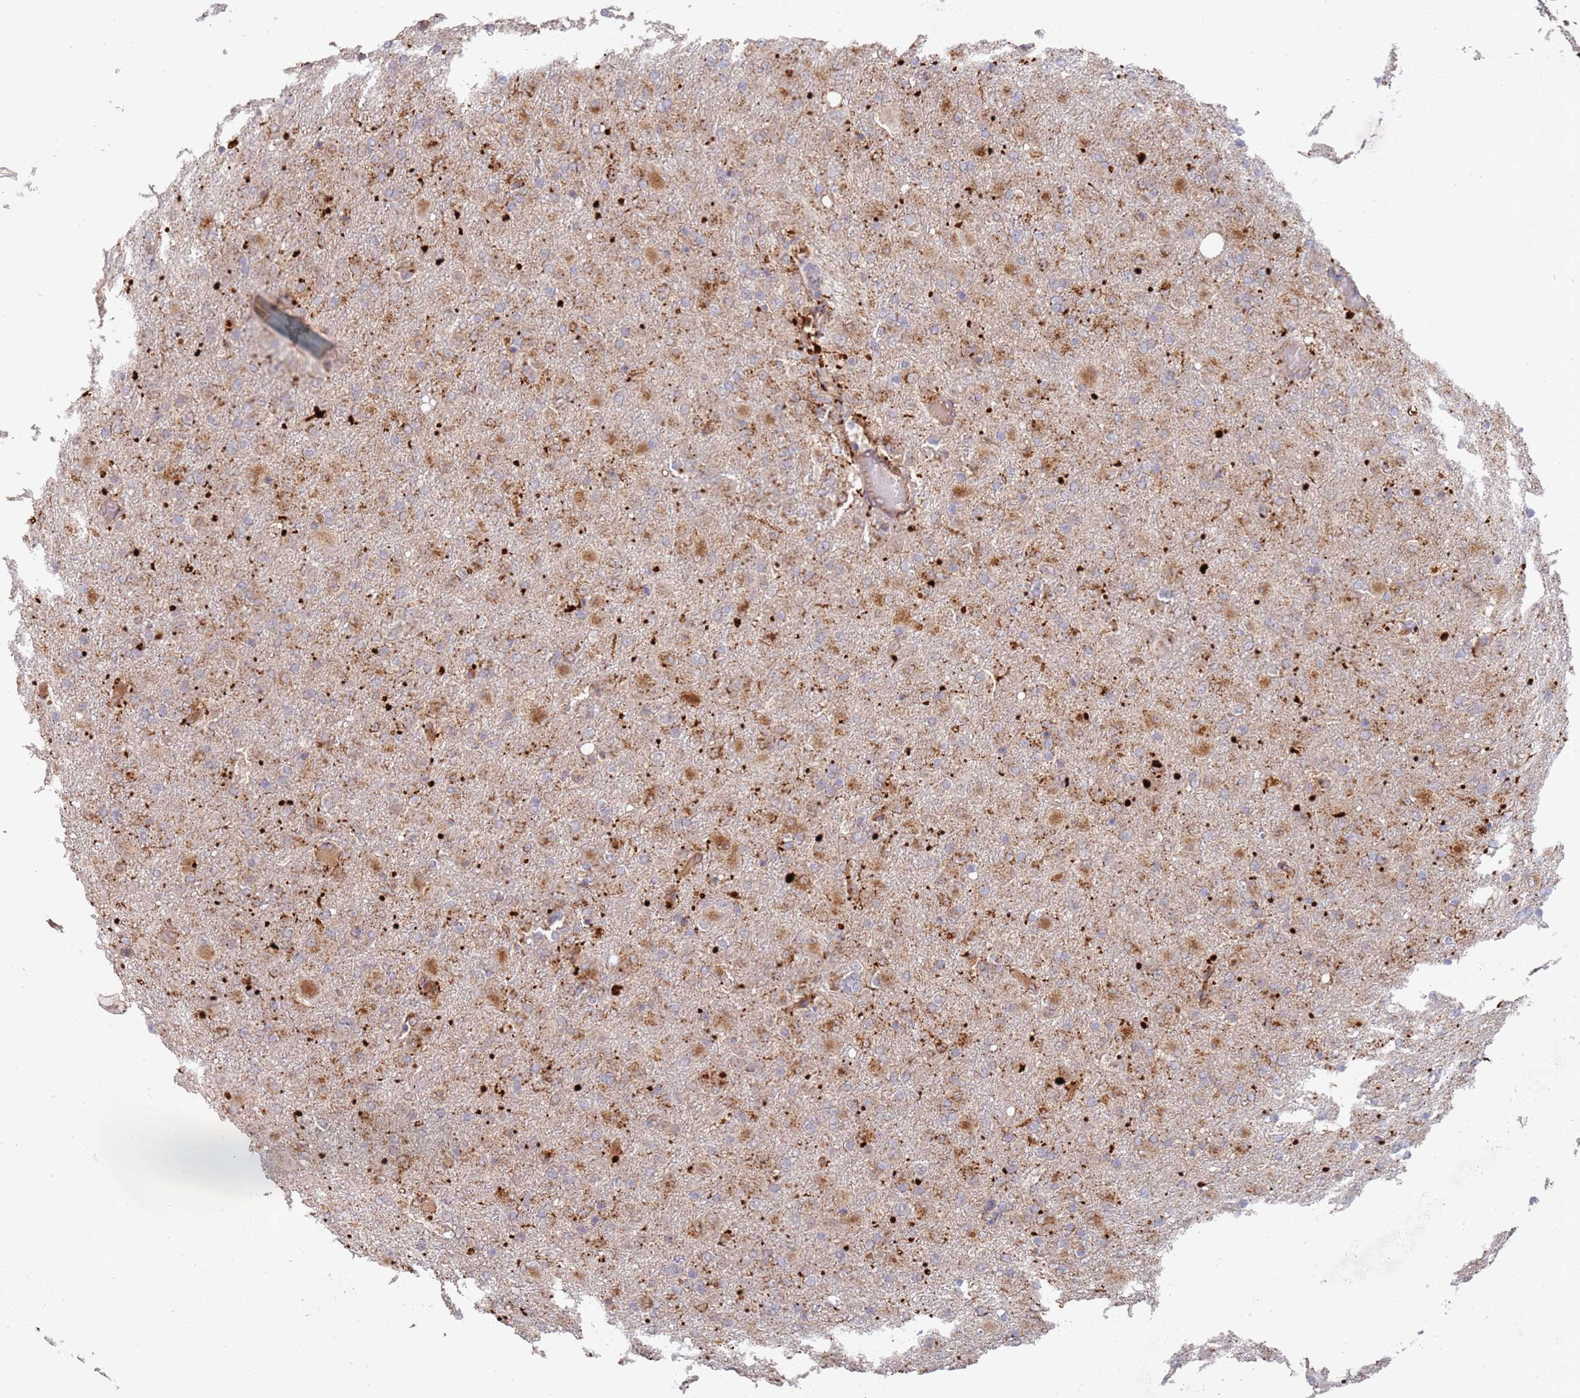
{"staining": {"intensity": "moderate", "quantity": "25%-75%", "location": "cytoplasmic/membranous"}, "tissue": "glioma", "cell_type": "Tumor cells", "image_type": "cancer", "snomed": [{"axis": "morphology", "description": "Glioma, malignant, Low grade"}, {"axis": "topography", "description": "Brain"}], "caption": "Immunohistochemical staining of human glioma demonstrates medium levels of moderate cytoplasmic/membranous expression in approximately 25%-75% of tumor cells.", "gene": "ABCB6", "patient": {"sex": "male", "age": 65}}